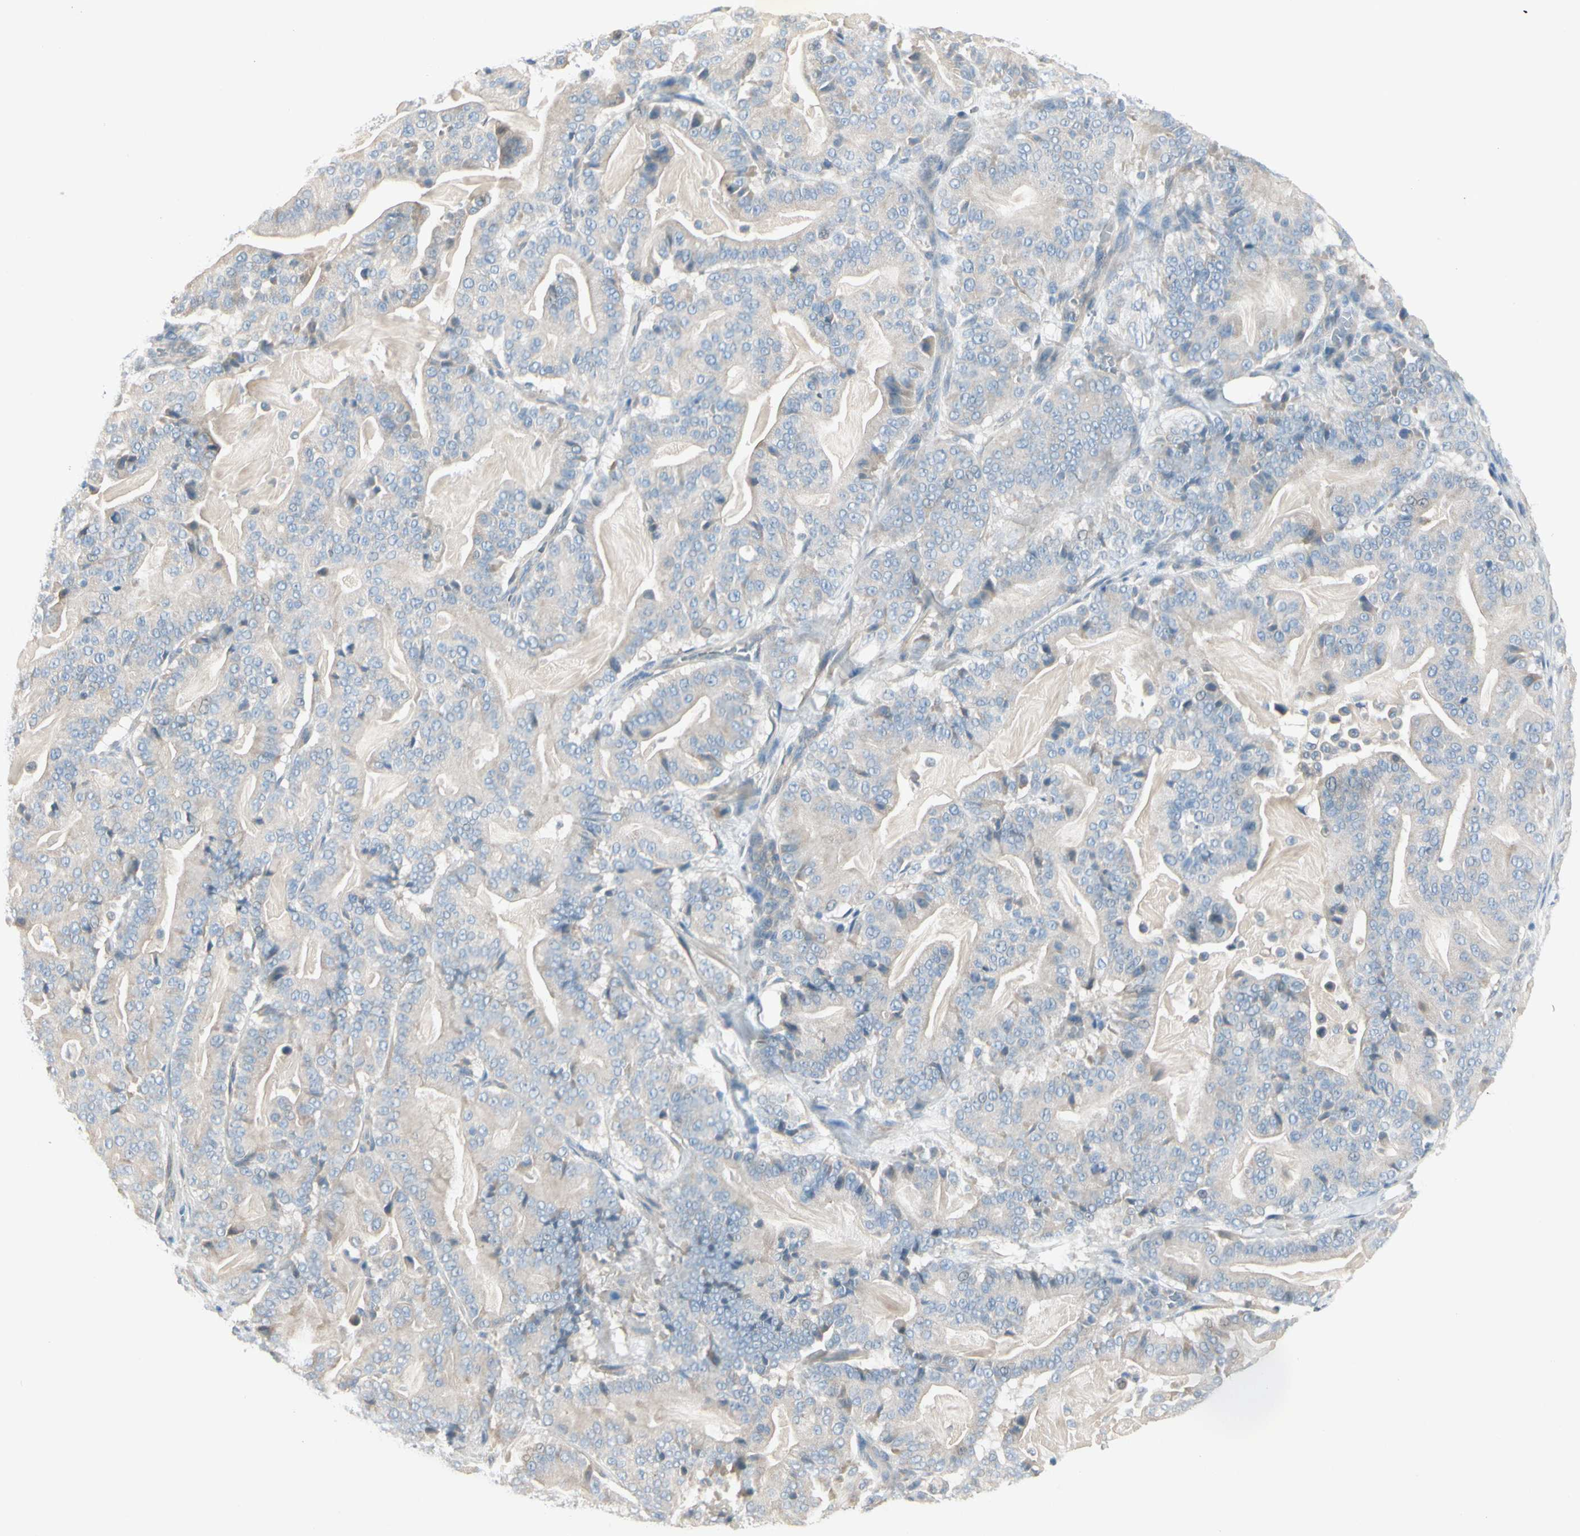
{"staining": {"intensity": "weak", "quantity": "<25%", "location": "cytoplasmic/membranous"}, "tissue": "pancreatic cancer", "cell_type": "Tumor cells", "image_type": "cancer", "snomed": [{"axis": "morphology", "description": "Adenocarcinoma, NOS"}, {"axis": "topography", "description": "Pancreas"}], "caption": "Adenocarcinoma (pancreatic) was stained to show a protein in brown. There is no significant expression in tumor cells. Nuclei are stained in blue.", "gene": "CYP2E1", "patient": {"sex": "male", "age": 63}}